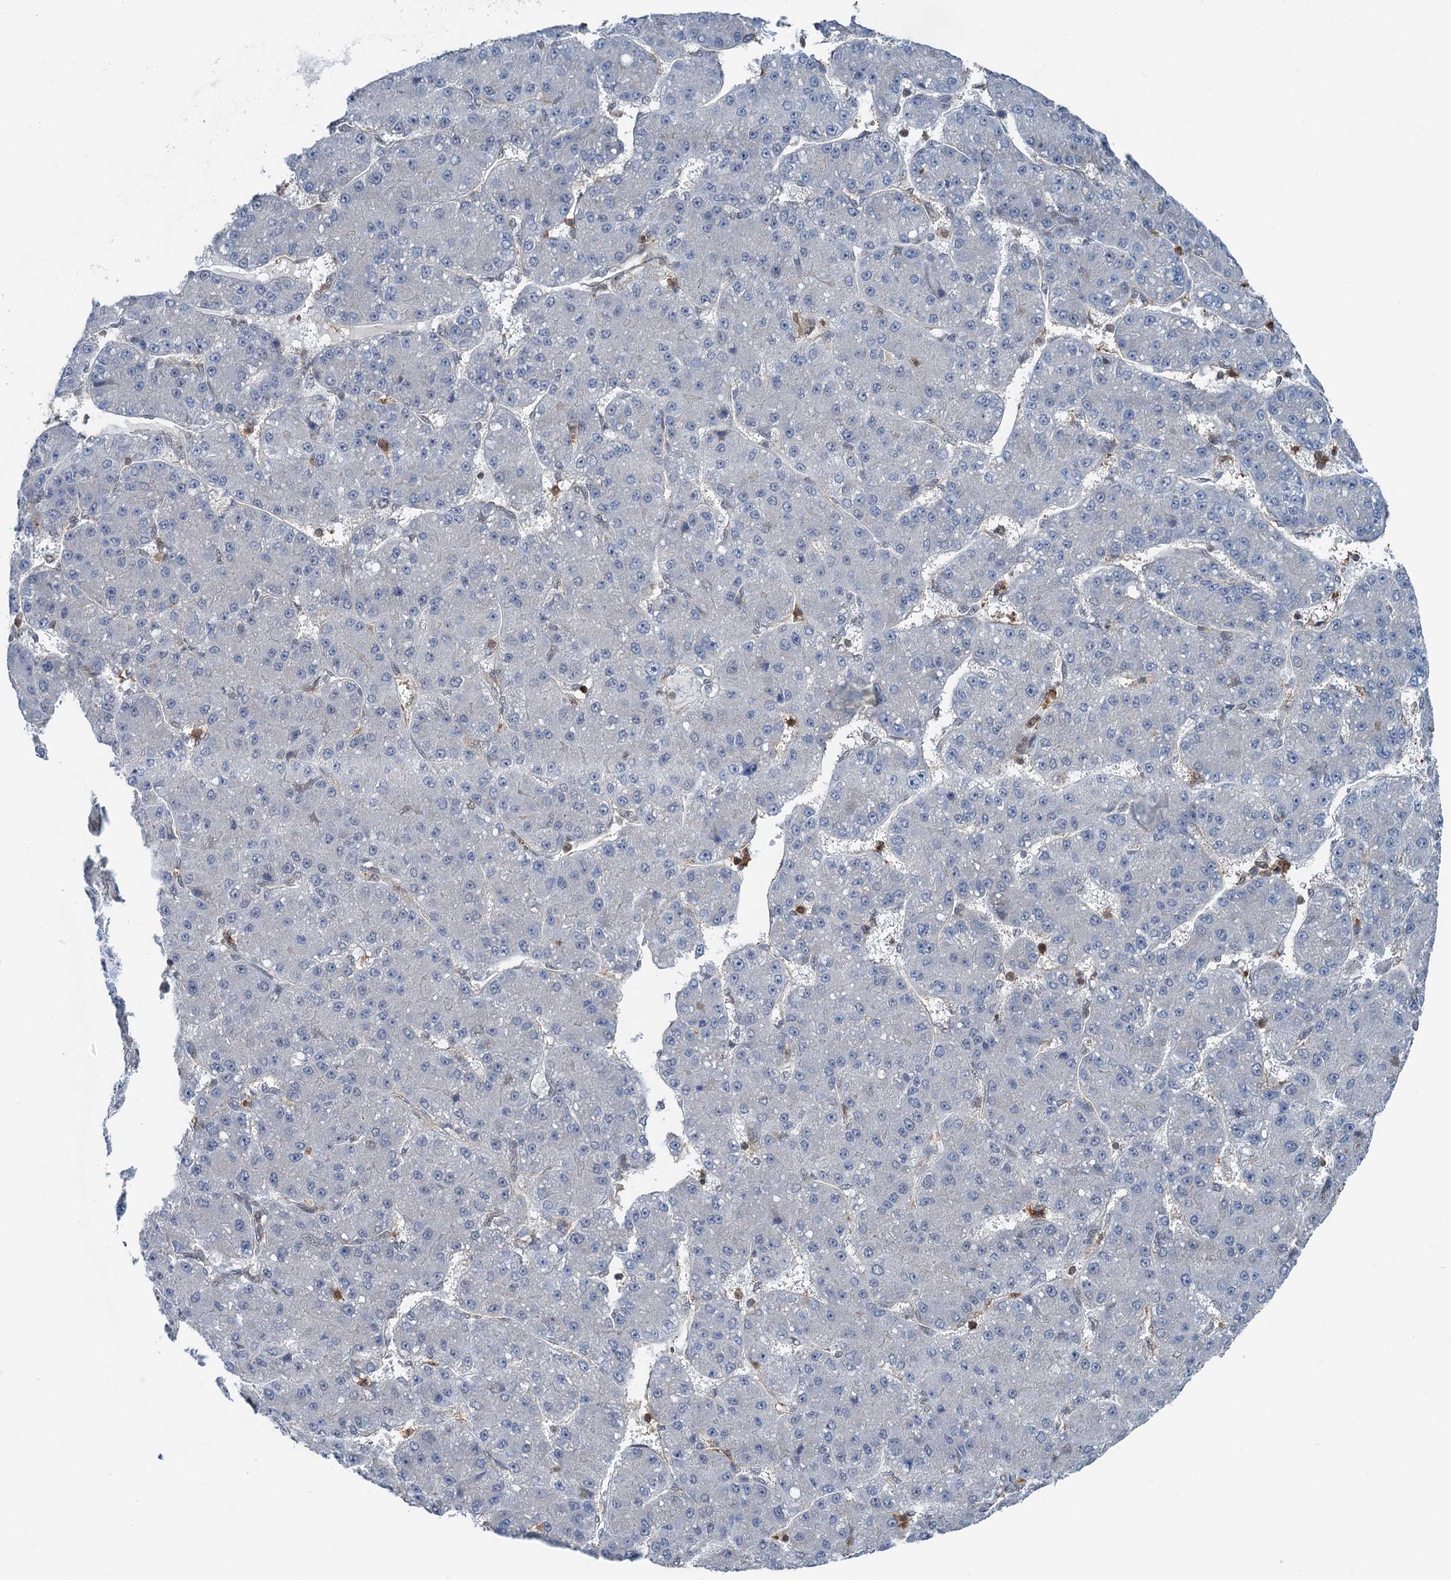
{"staining": {"intensity": "negative", "quantity": "none", "location": "none"}, "tissue": "liver cancer", "cell_type": "Tumor cells", "image_type": "cancer", "snomed": [{"axis": "morphology", "description": "Carcinoma, Hepatocellular, NOS"}, {"axis": "topography", "description": "Liver"}], "caption": "A high-resolution photomicrograph shows immunohistochemistry staining of hepatocellular carcinoma (liver), which reveals no significant positivity in tumor cells.", "gene": "ZNF609", "patient": {"sex": "male", "age": 67}}